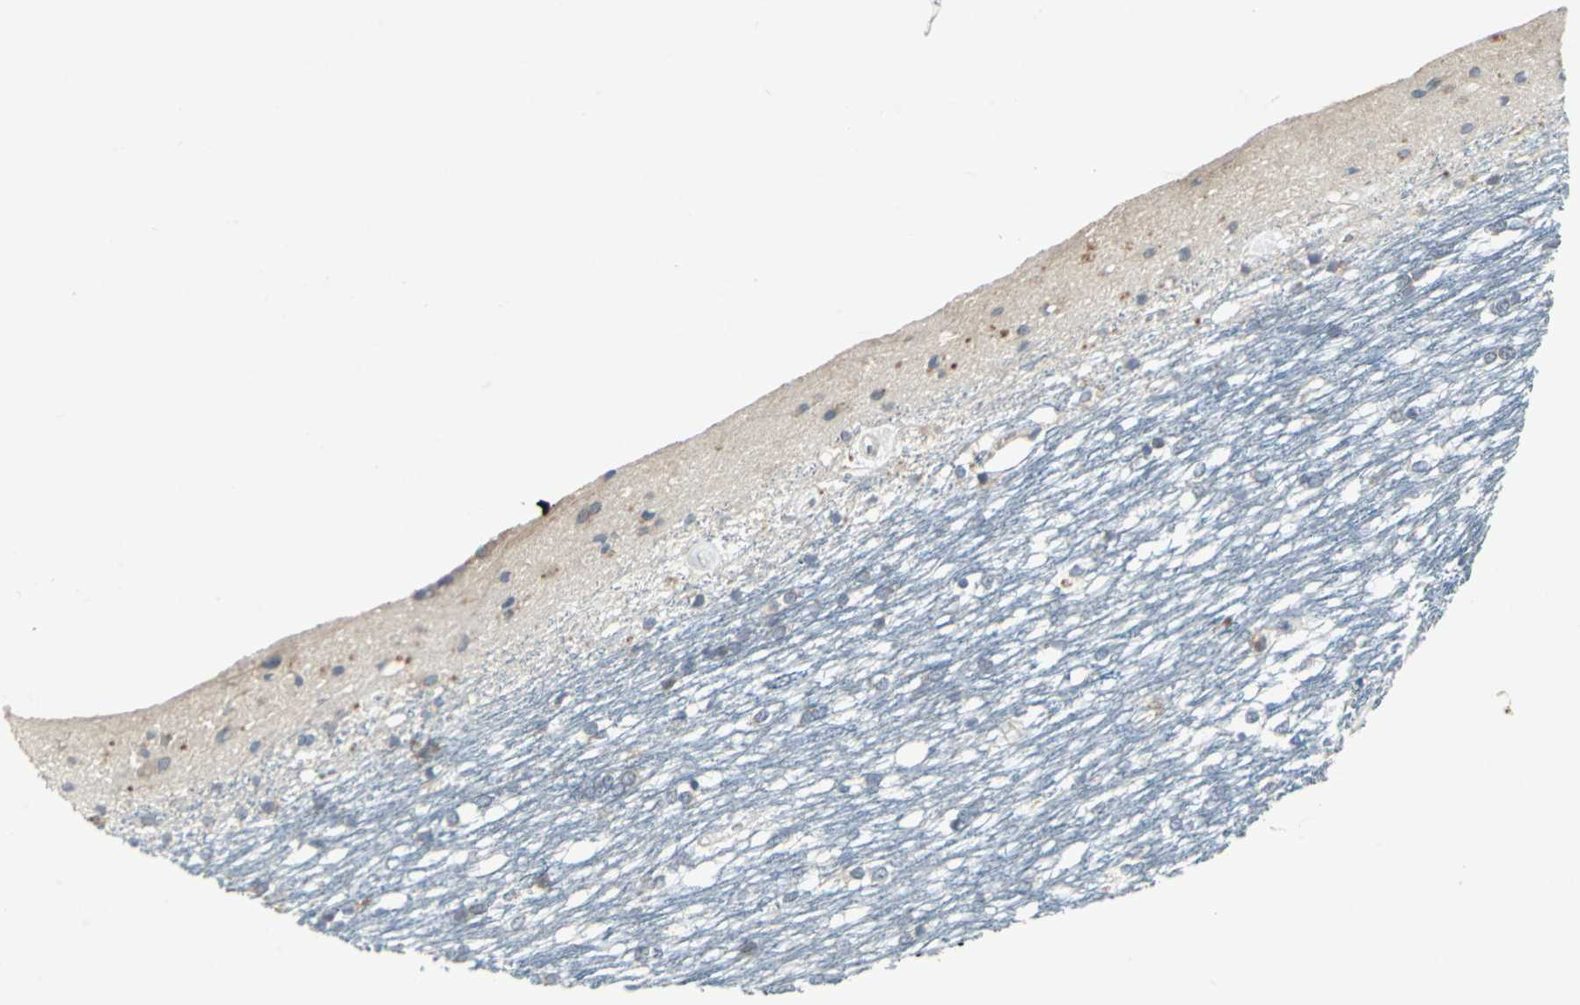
{"staining": {"intensity": "negative", "quantity": "none", "location": "none"}, "tissue": "caudate", "cell_type": "Glial cells", "image_type": "normal", "snomed": [{"axis": "morphology", "description": "Normal tissue, NOS"}, {"axis": "topography", "description": "Lateral ventricle wall"}], "caption": "DAB immunohistochemical staining of normal human caudate displays no significant staining in glial cells. Brightfield microscopy of immunohistochemistry (IHC) stained with DAB (brown) and hematoxylin (blue), captured at high magnification.", "gene": "SLC2A13", "patient": {"sex": "female", "age": 19}}